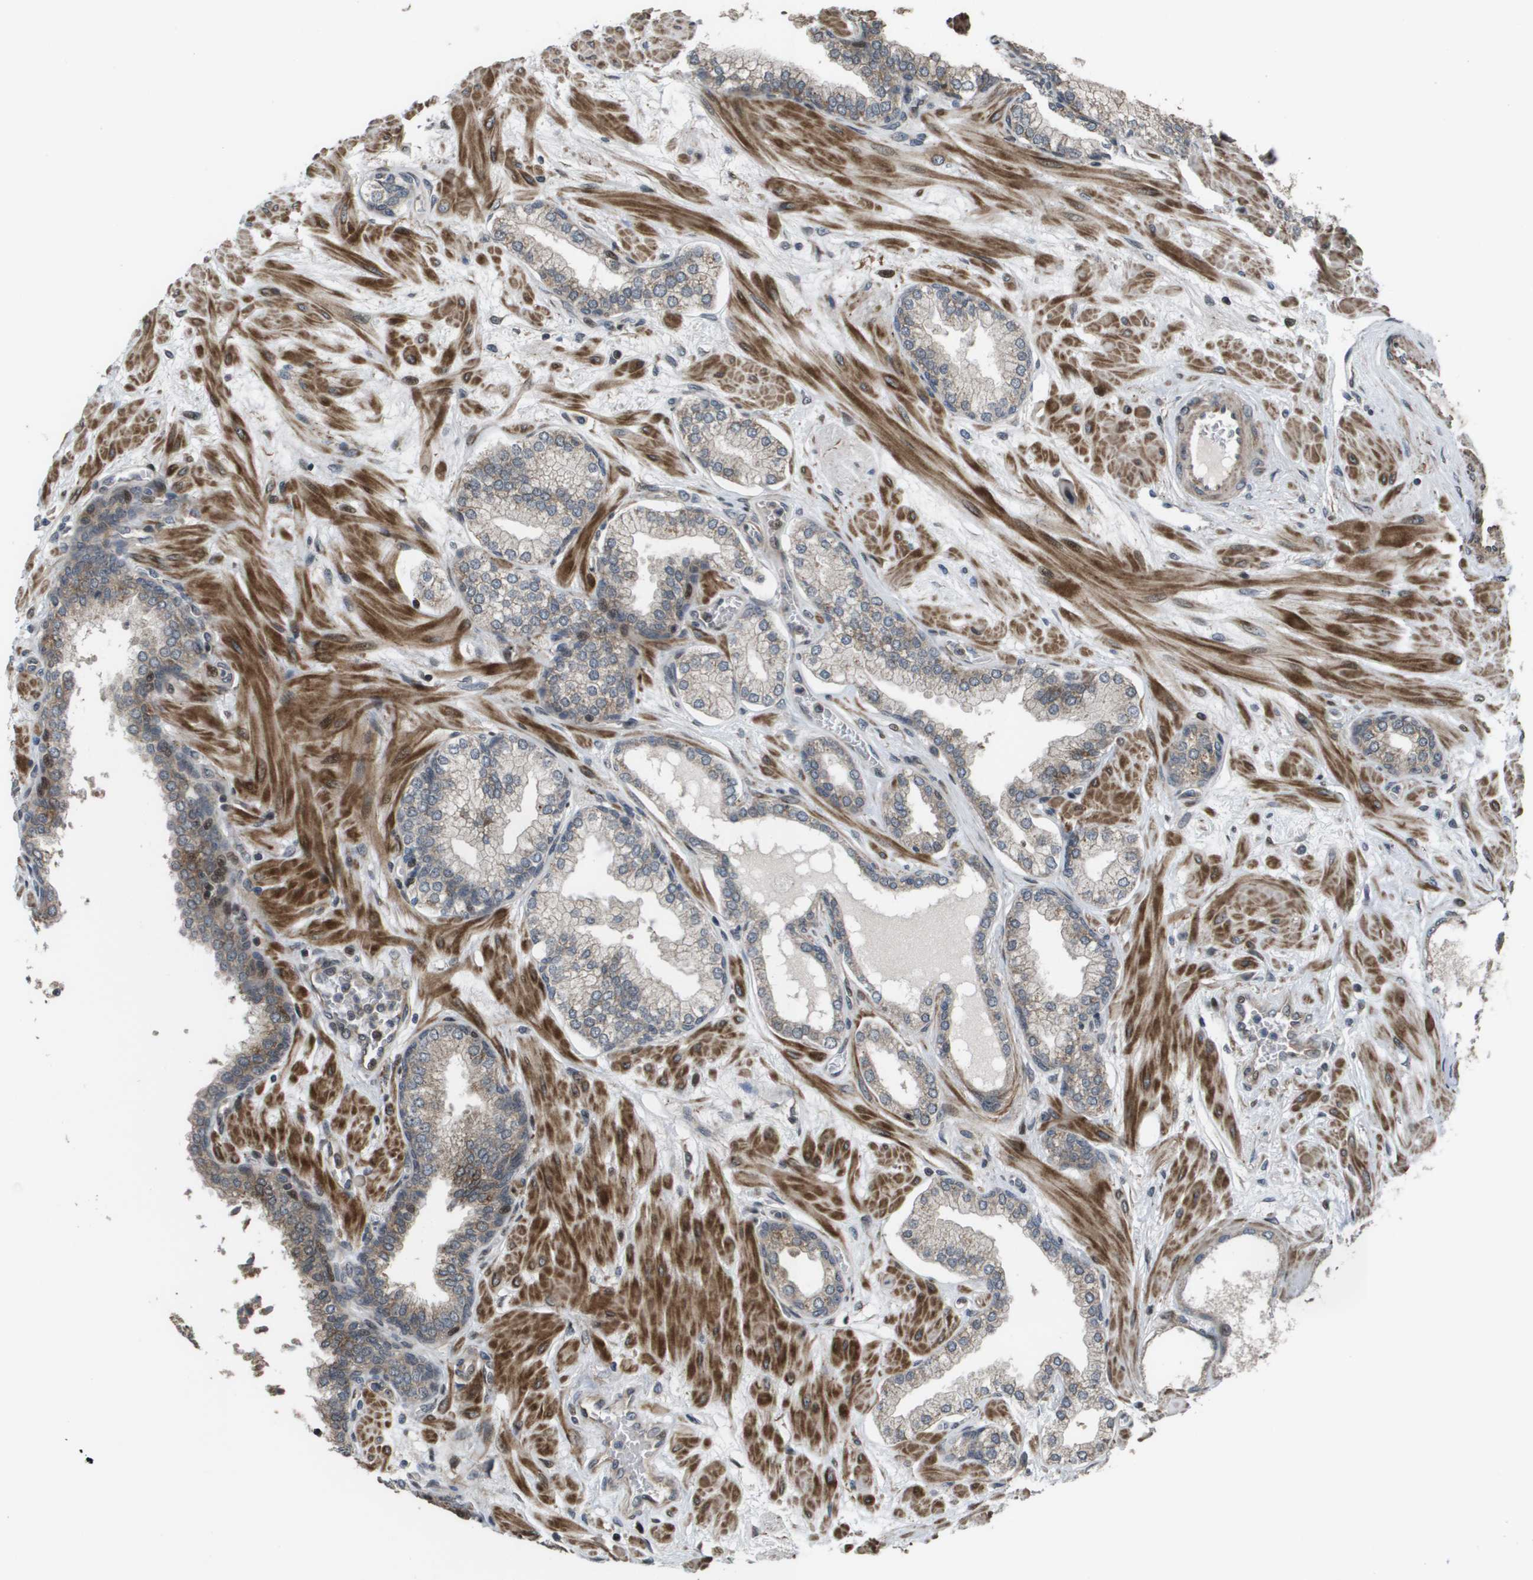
{"staining": {"intensity": "weak", "quantity": ">75%", "location": "cytoplasmic/membranous"}, "tissue": "prostate", "cell_type": "Glandular cells", "image_type": "normal", "snomed": [{"axis": "morphology", "description": "Normal tissue, NOS"}, {"axis": "morphology", "description": "Urothelial carcinoma, Low grade"}, {"axis": "topography", "description": "Urinary bladder"}, {"axis": "topography", "description": "Prostate"}], "caption": "Immunohistochemistry (IHC) staining of normal prostate, which displays low levels of weak cytoplasmic/membranous expression in about >75% of glandular cells indicating weak cytoplasmic/membranous protein positivity. The staining was performed using DAB (3,3'-diaminobenzidine) (brown) for protein detection and nuclei were counterstained in hematoxylin (blue).", "gene": "AXIN2", "patient": {"sex": "male", "age": 60}}